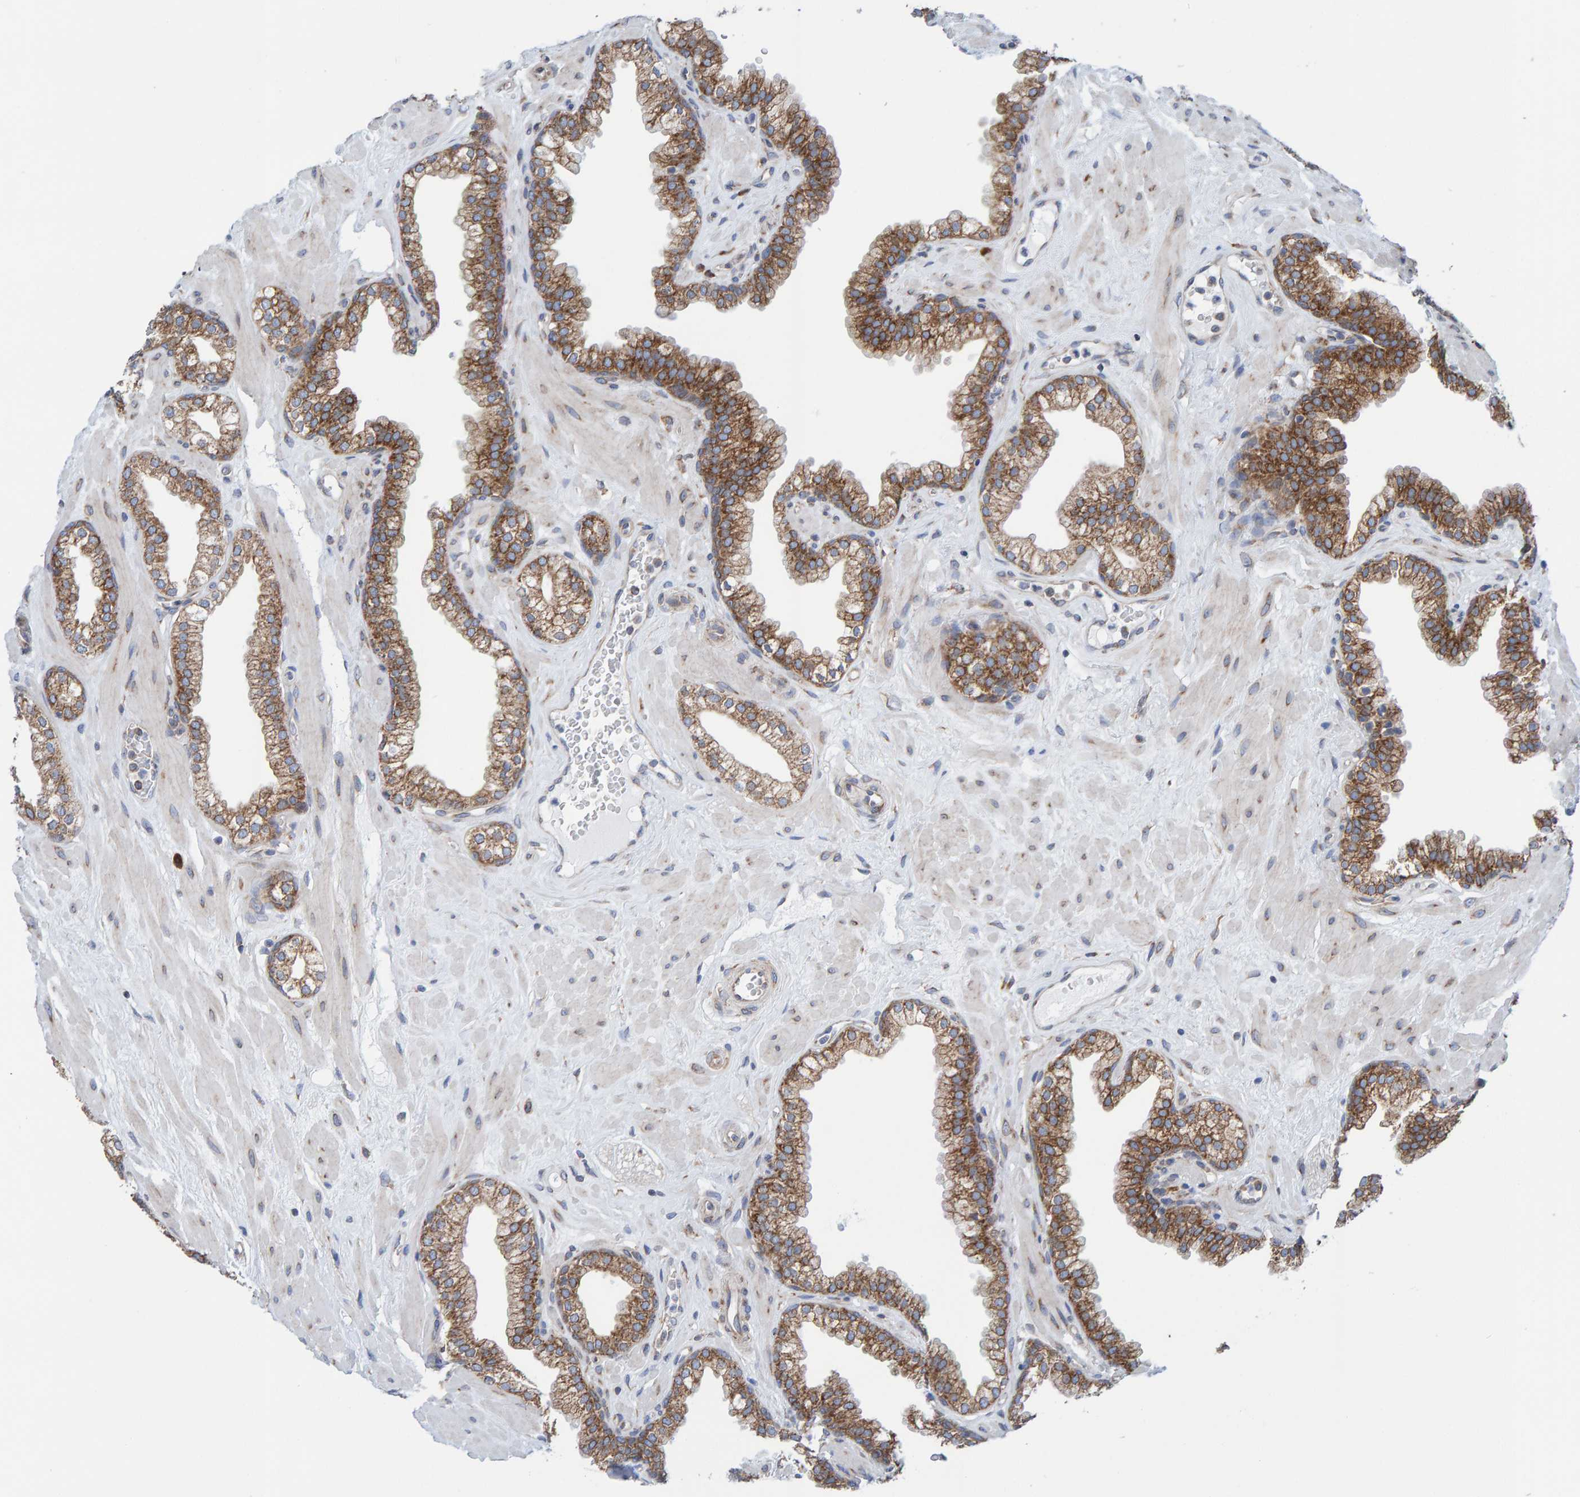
{"staining": {"intensity": "moderate", "quantity": ">75%", "location": "cytoplasmic/membranous"}, "tissue": "prostate", "cell_type": "Glandular cells", "image_type": "normal", "snomed": [{"axis": "morphology", "description": "Normal tissue, NOS"}, {"axis": "morphology", "description": "Urothelial carcinoma, Low grade"}, {"axis": "topography", "description": "Urinary bladder"}, {"axis": "topography", "description": "Prostate"}], "caption": "Brown immunohistochemical staining in benign prostate displays moderate cytoplasmic/membranous expression in approximately >75% of glandular cells.", "gene": "CDK5RAP3", "patient": {"sex": "male", "age": 60}}